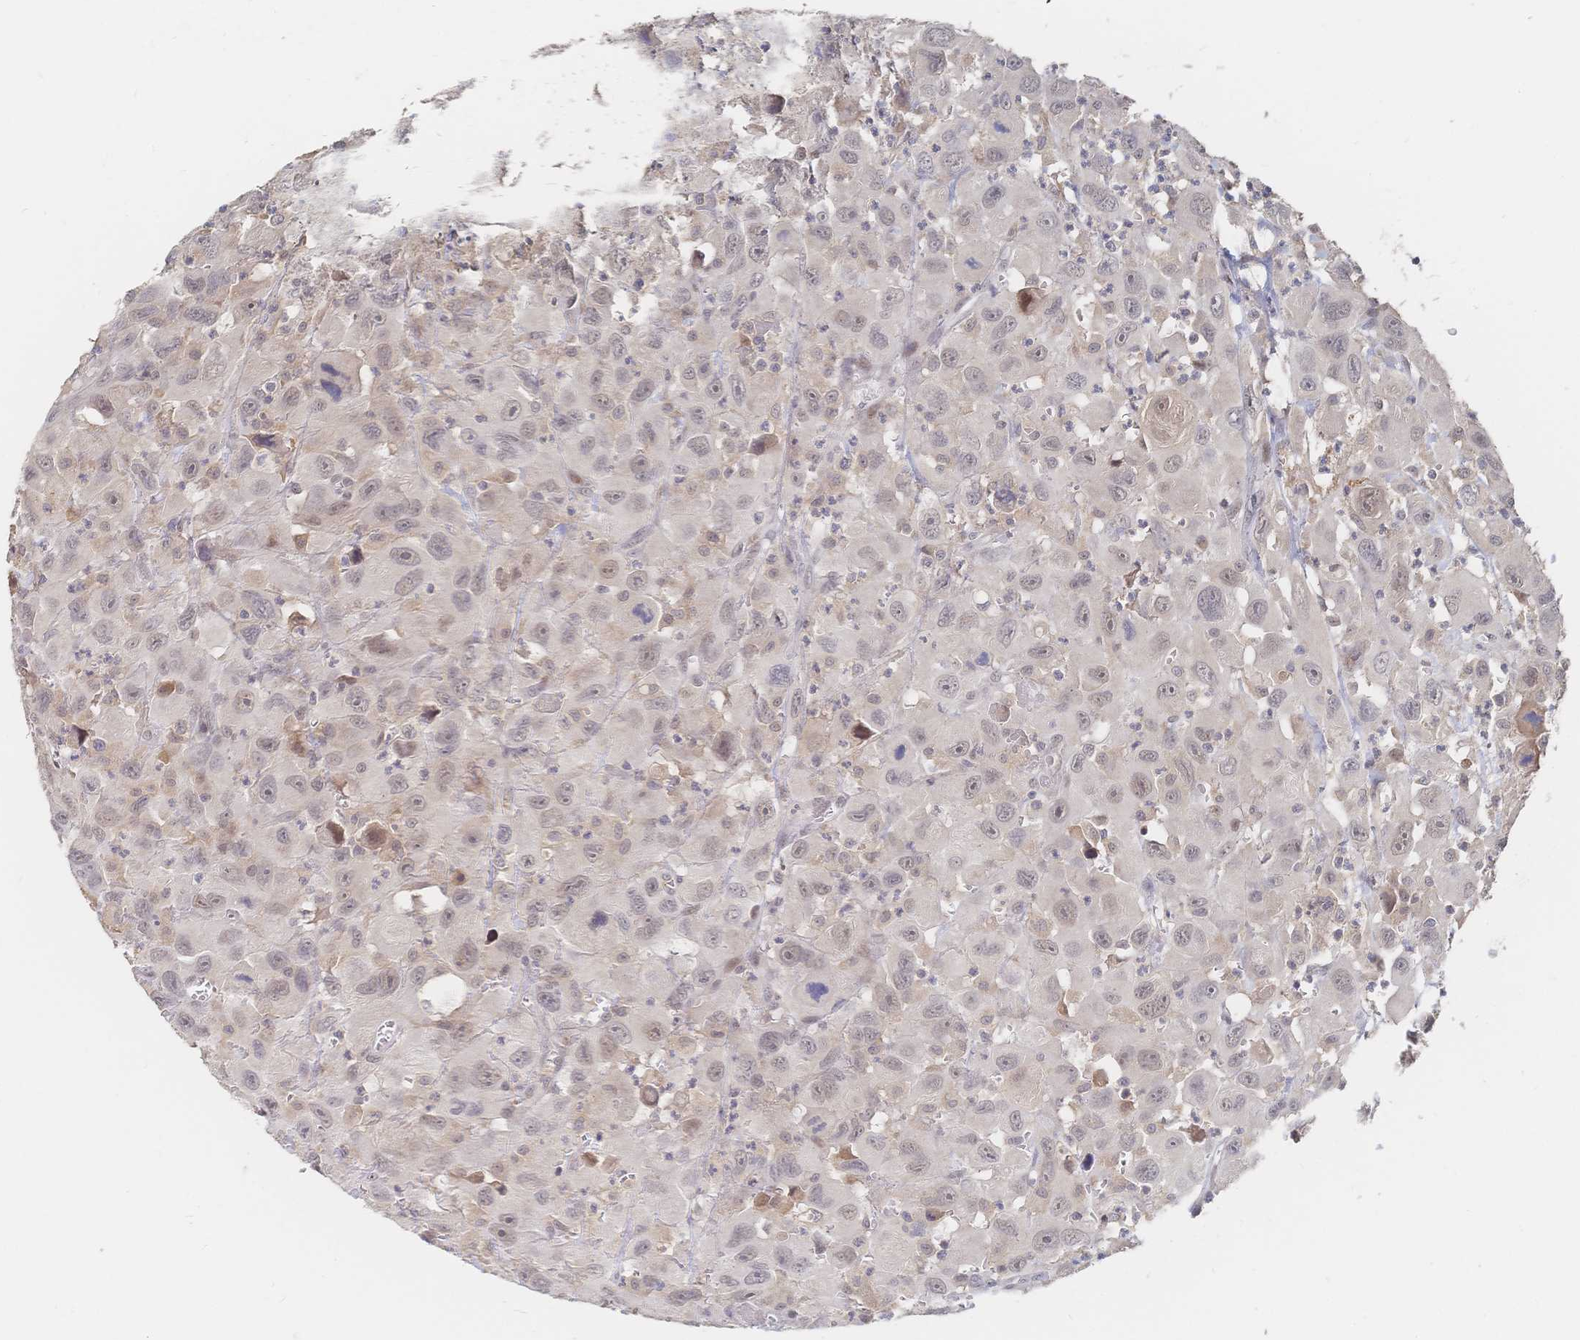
{"staining": {"intensity": "weak", "quantity": "25%-75%", "location": "cytoplasmic/membranous,nuclear"}, "tissue": "head and neck cancer", "cell_type": "Tumor cells", "image_type": "cancer", "snomed": [{"axis": "morphology", "description": "Squamous cell carcinoma, NOS"}, {"axis": "morphology", "description": "Squamous cell carcinoma, metastatic, NOS"}, {"axis": "topography", "description": "Oral tissue"}, {"axis": "topography", "description": "Head-Neck"}], "caption": "Head and neck squamous cell carcinoma stained with a brown dye exhibits weak cytoplasmic/membranous and nuclear positive staining in approximately 25%-75% of tumor cells.", "gene": "LRP5", "patient": {"sex": "female", "age": 85}}